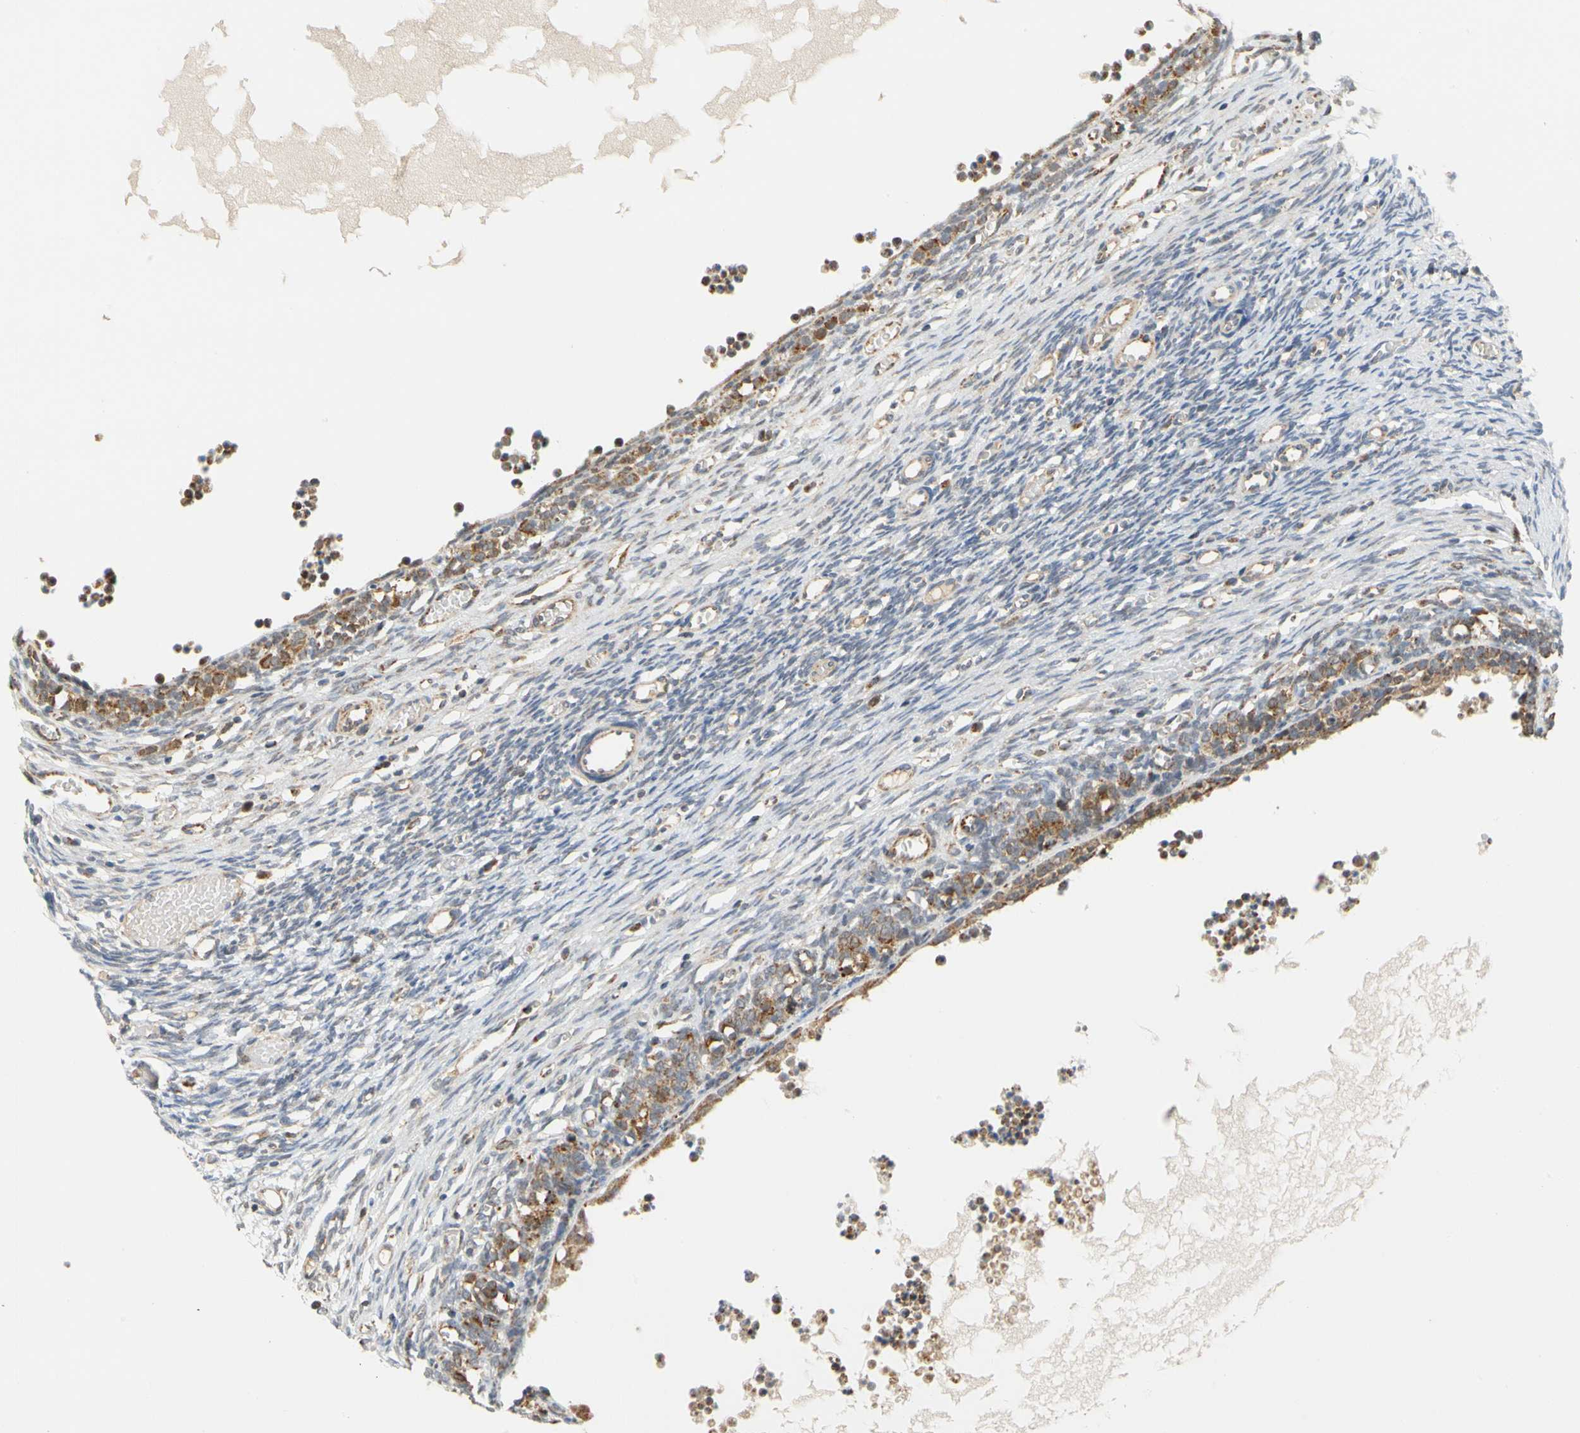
{"staining": {"intensity": "weak", "quantity": "<25%", "location": "cytoplasmic/membranous"}, "tissue": "ovary", "cell_type": "Ovarian stroma cells", "image_type": "normal", "snomed": [{"axis": "morphology", "description": "Normal tissue, NOS"}, {"axis": "topography", "description": "Ovary"}], "caption": "The photomicrograph shows no staining of ovarian stroma cells in normal ovary.", "gene": "SFXN3", "patient": {"sex": "female", "age": 35}}